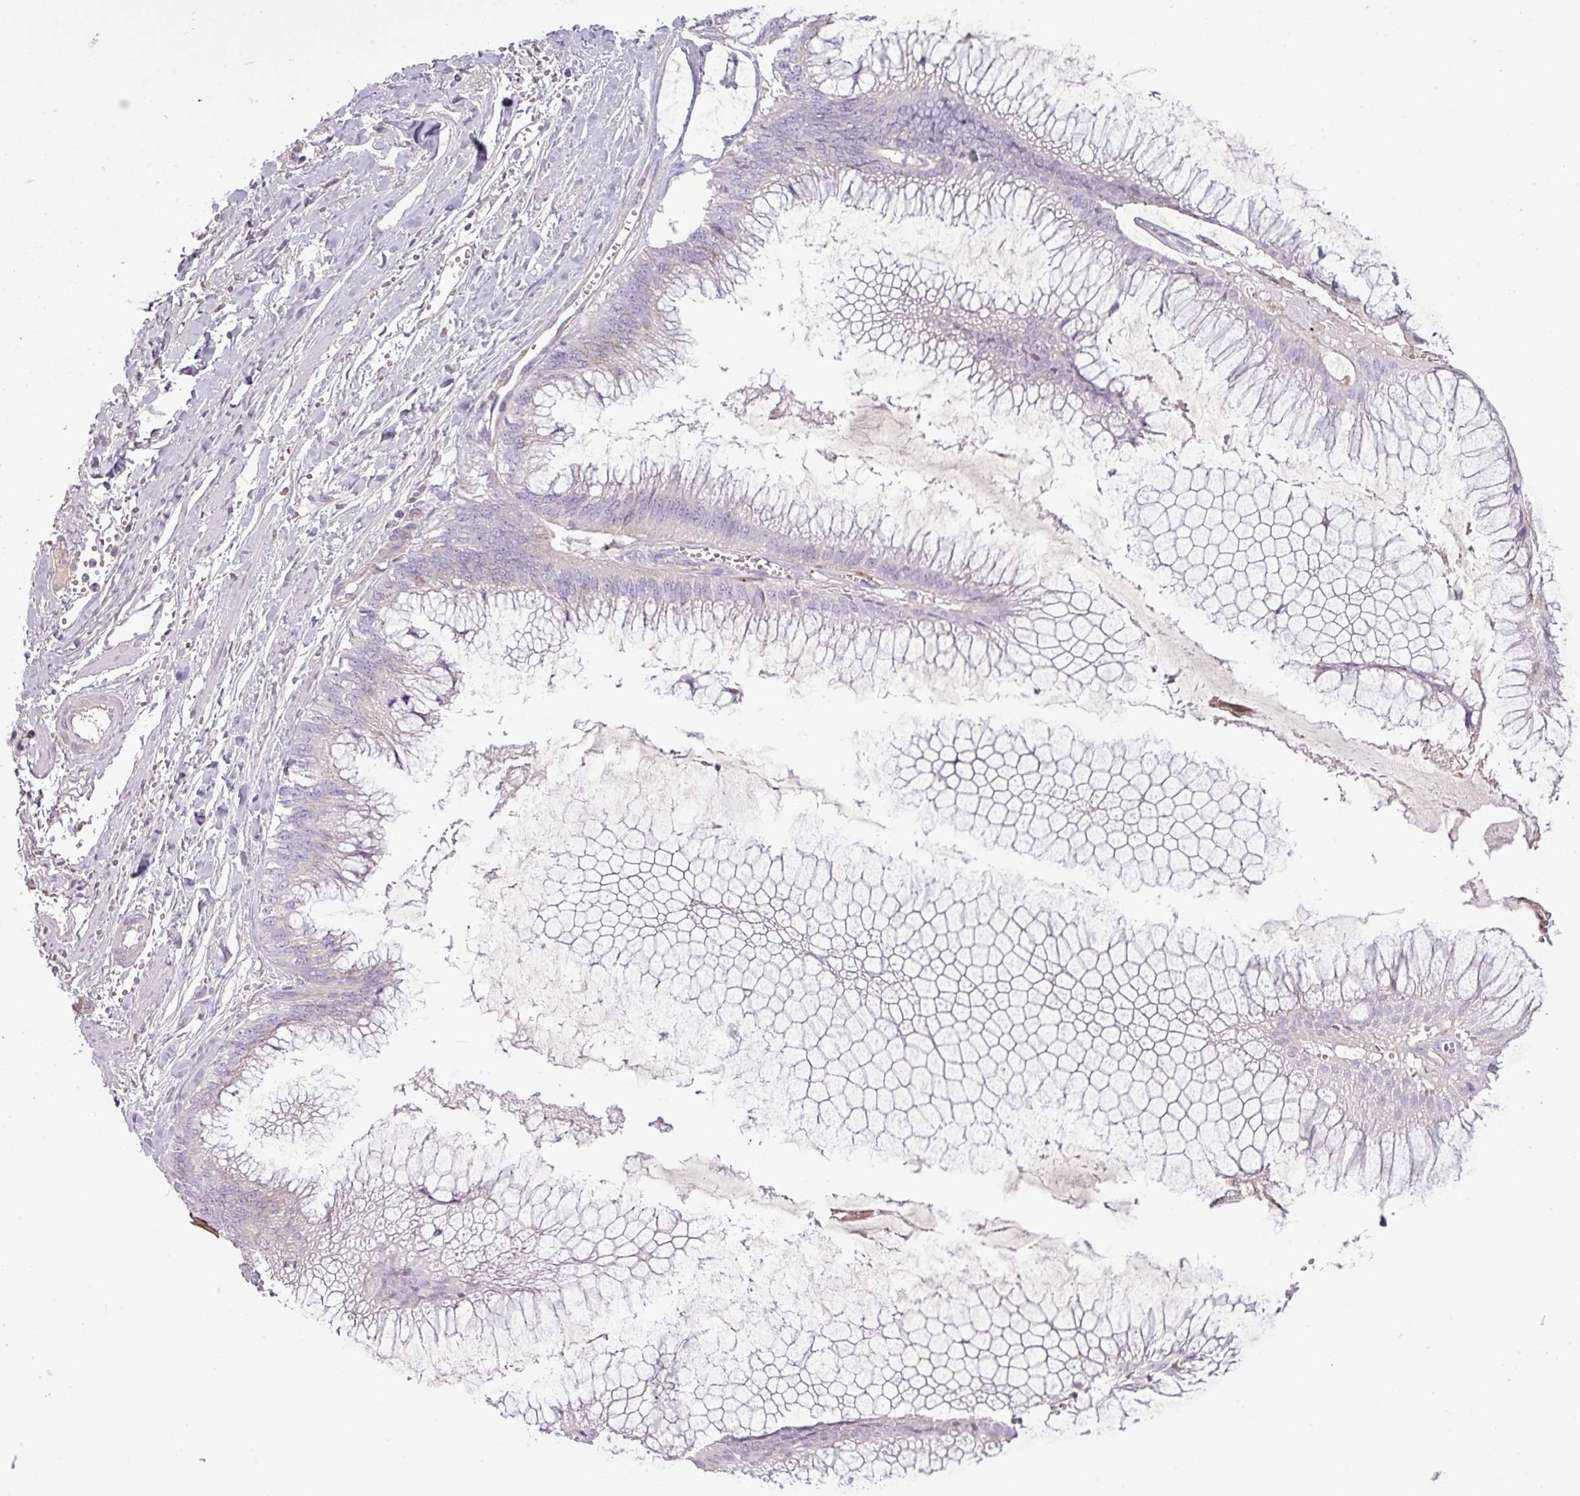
{"staining": {"intensity": "negative", "quantity": "none", "location": "none"}, "tissue": "ovarian cancer", "cell_type": "Tumor cells", "image_type": "cancer", "snomed": [{"axis": "morphology", "description": "Cystadenocarcinoma, mucinous, NOS"}, {"axis": "topography", "description": "Ovary"}], "caption": "A micrograph of human mucinous cystadenocarcinoma (ovarian) is negative for staining in tumor cells. (DAB immunohistochemistry (IHC) visualized using brightfield microscopy, high magnification).", "gene": "C4B", "patient": {"sex": "female", "age": 44}}